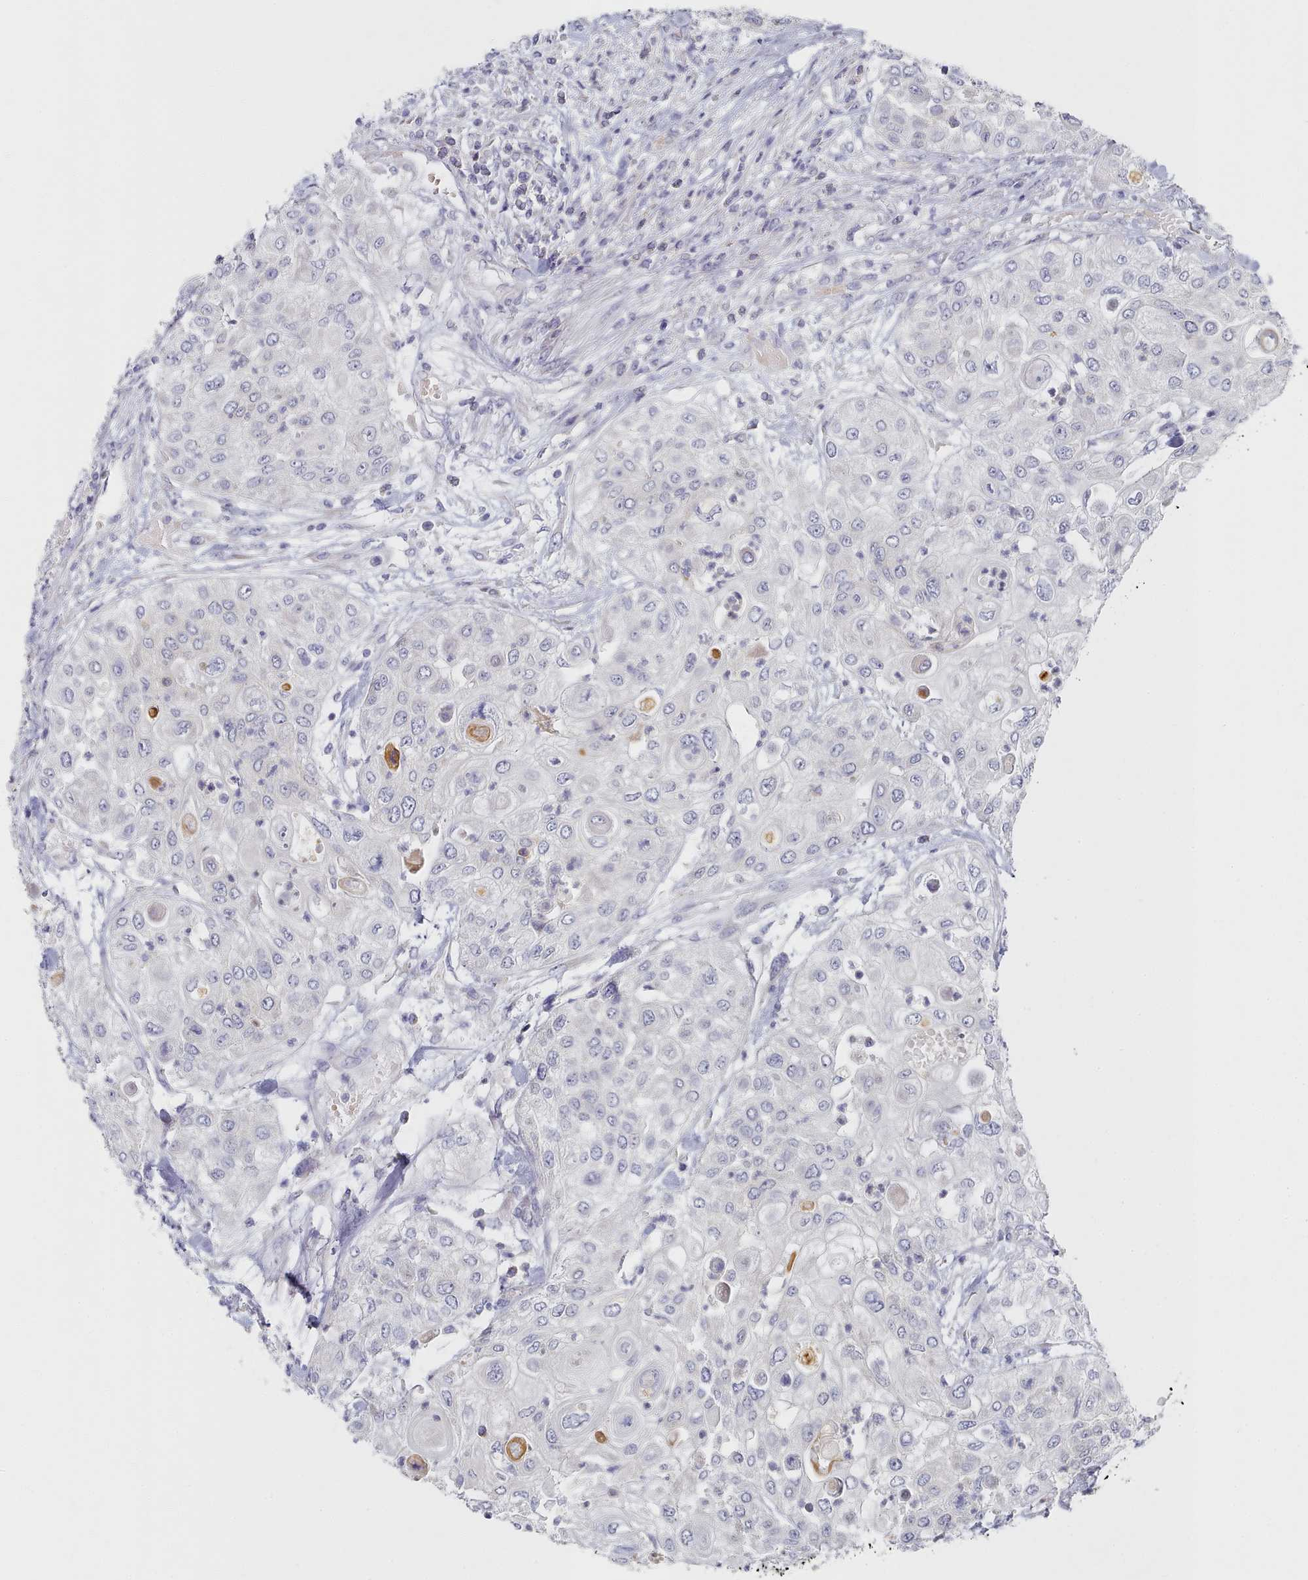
{"staining": {"intensity": "negative", "quantity": "none", "location": "none"}, "tissue": "urothelial cancer", "cell_type": "Tumor cells", "image_type": "cancer", "snomed": [{"axis": "morphology", "description": "Urothelial carcinoma, High grade"}, {"axis": "topography", "description": "Urinary bladder"}], "caption": "An immunohistochemistry (IHC) histopathology image of high-grade urothelial carcinoma is shown. There is no staining in tumor cells of high-grade urothelial carcinoma.", "gene": "TYW1B", "patient": {"sex": "female", "age": 79}}